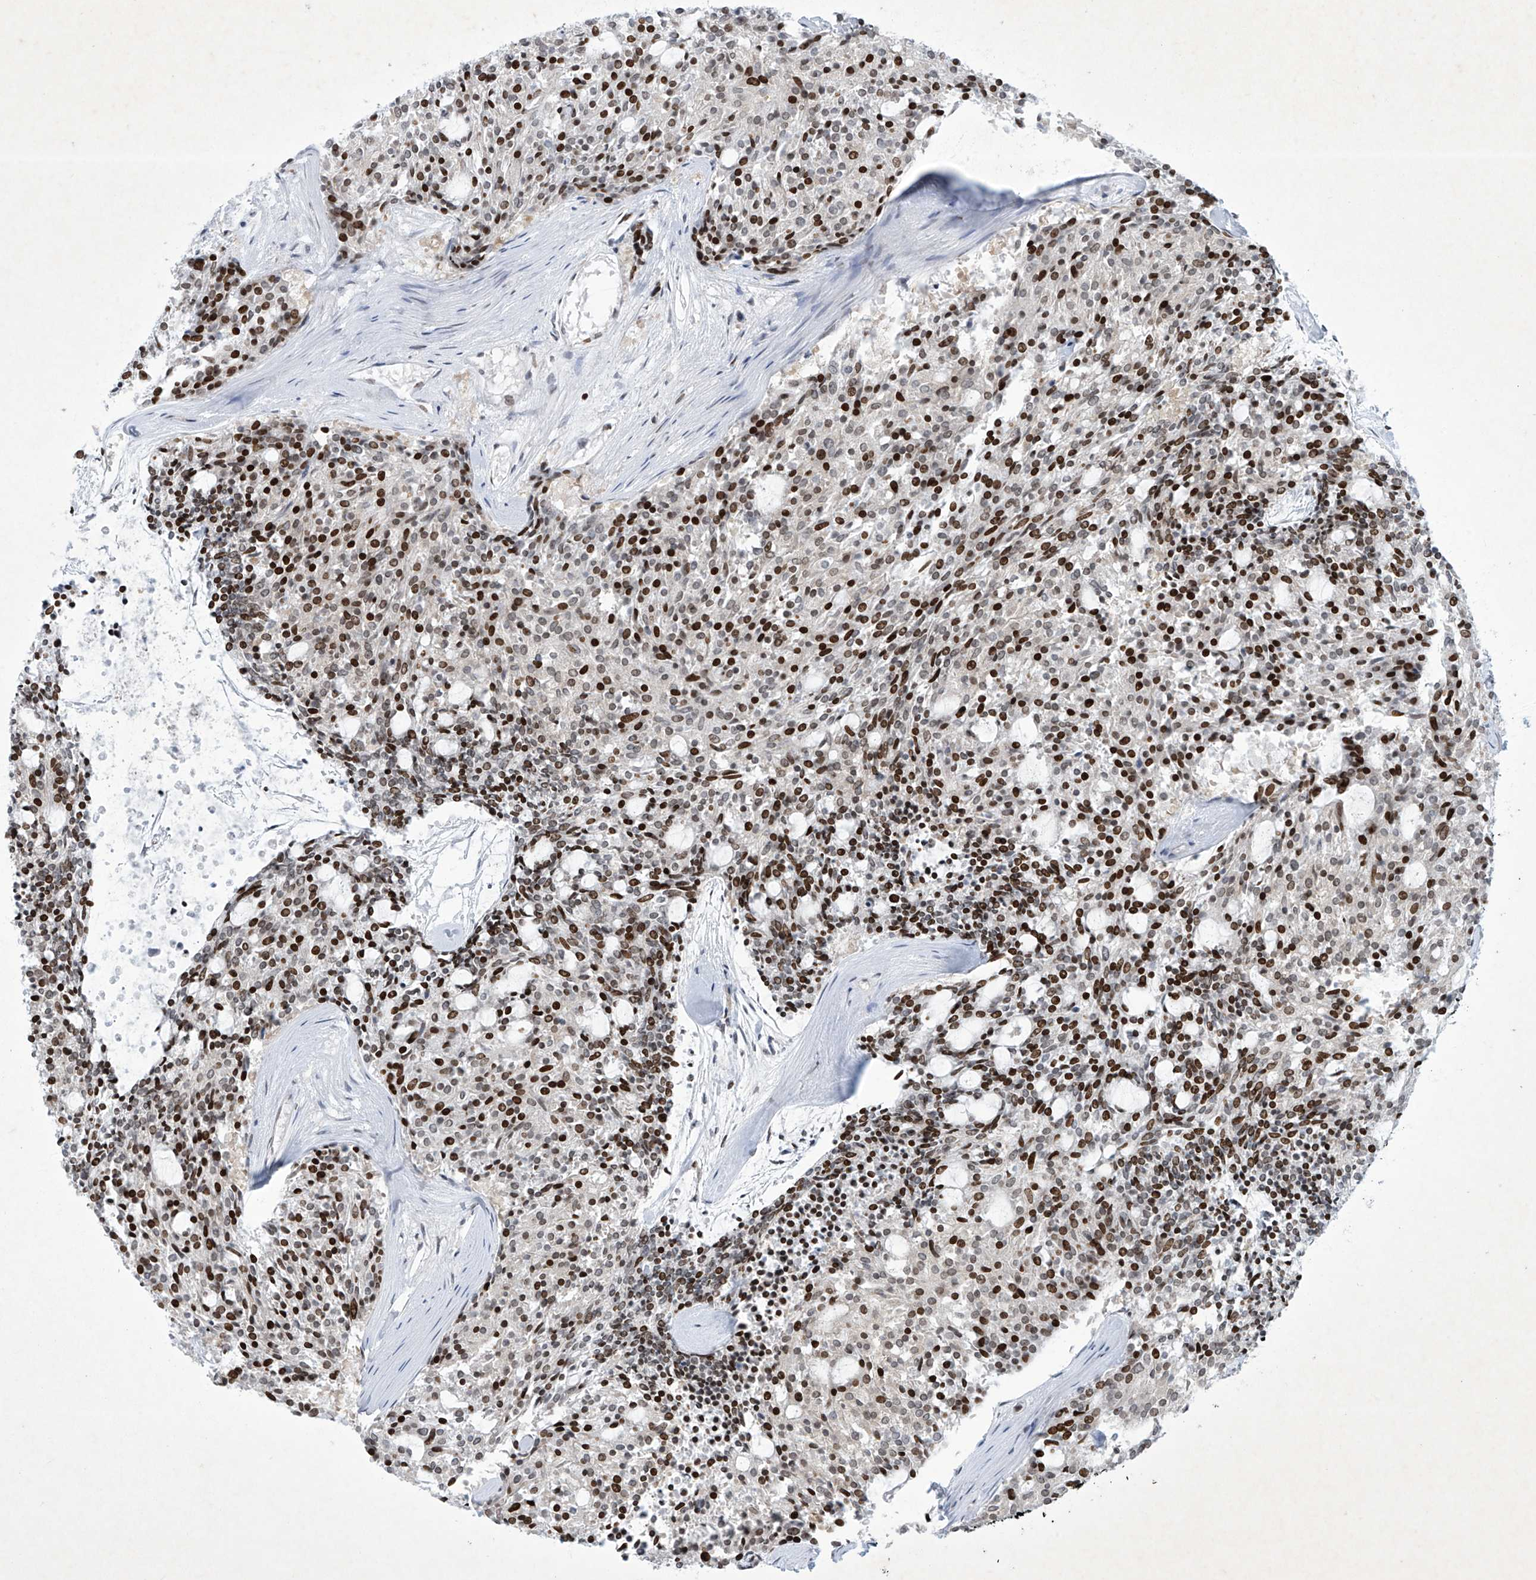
{"staining": {"intensity": "strong", "quantity": "25%-75%", "location": "nuclear"}, "tissue": "carcinoid", "cell_type": "Tumor cells", "image_type": "cancer", "snomed": [{"axis": "morphology", "description": "Carcinoid, malignant, NOS"}, {"axis": "topography", "description": "Pancreas"}], "caption": "DAB immunohistochemical staining of human malignant carcinoid shows strong nuclear protein staining in about 25%-75% of tumor cells. The staining was performed using DAB, with brown indicating positive protein expression. Nuclei are stained blue with hematoxylin.", "gene": "RFX7", "patient": {"sex": "female", "age": 54}}